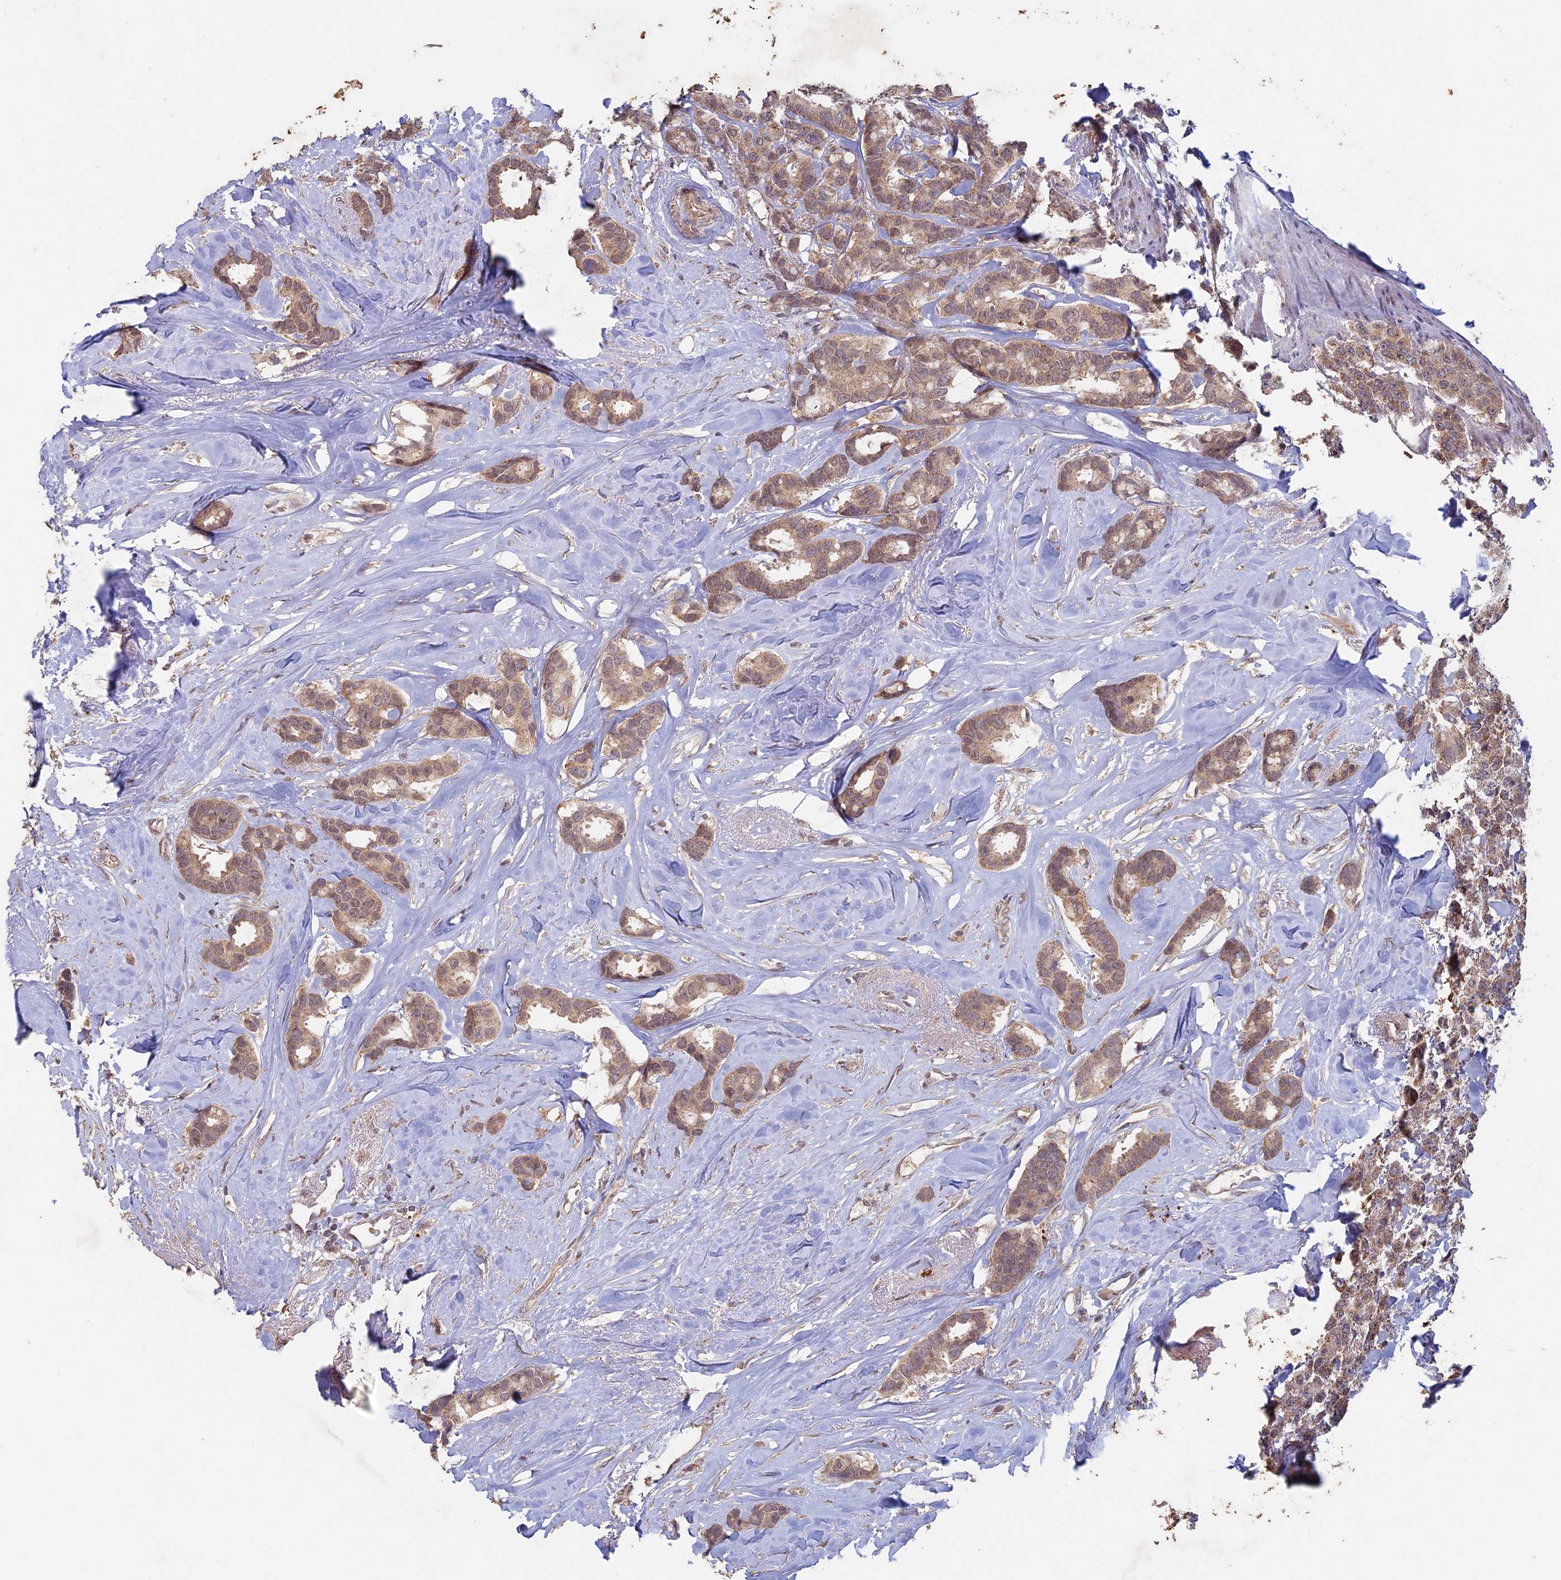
{"staining": {"intensity": "weak", "quantity": ">75%", "location": "cytoplasmic/membranous,nuclear"}, "tissue": "breast cancer", "cell_type": "Tumor cells", "image_type": "cancer", "snomed": [{"axis": "morphology", "description": "Duct carcinoma"}, {"axis": "topography", "description": "Breast"}], "caption": "There is low levels of weak cytoplasmic/membranous and nuclear expression in tumor cells of breast invasive ductal carcinoma, as demonstrated by immunohistochemical staining (brown color).", "gene": "RCCD1", "patient": {"sex": "female", "age": 87}}